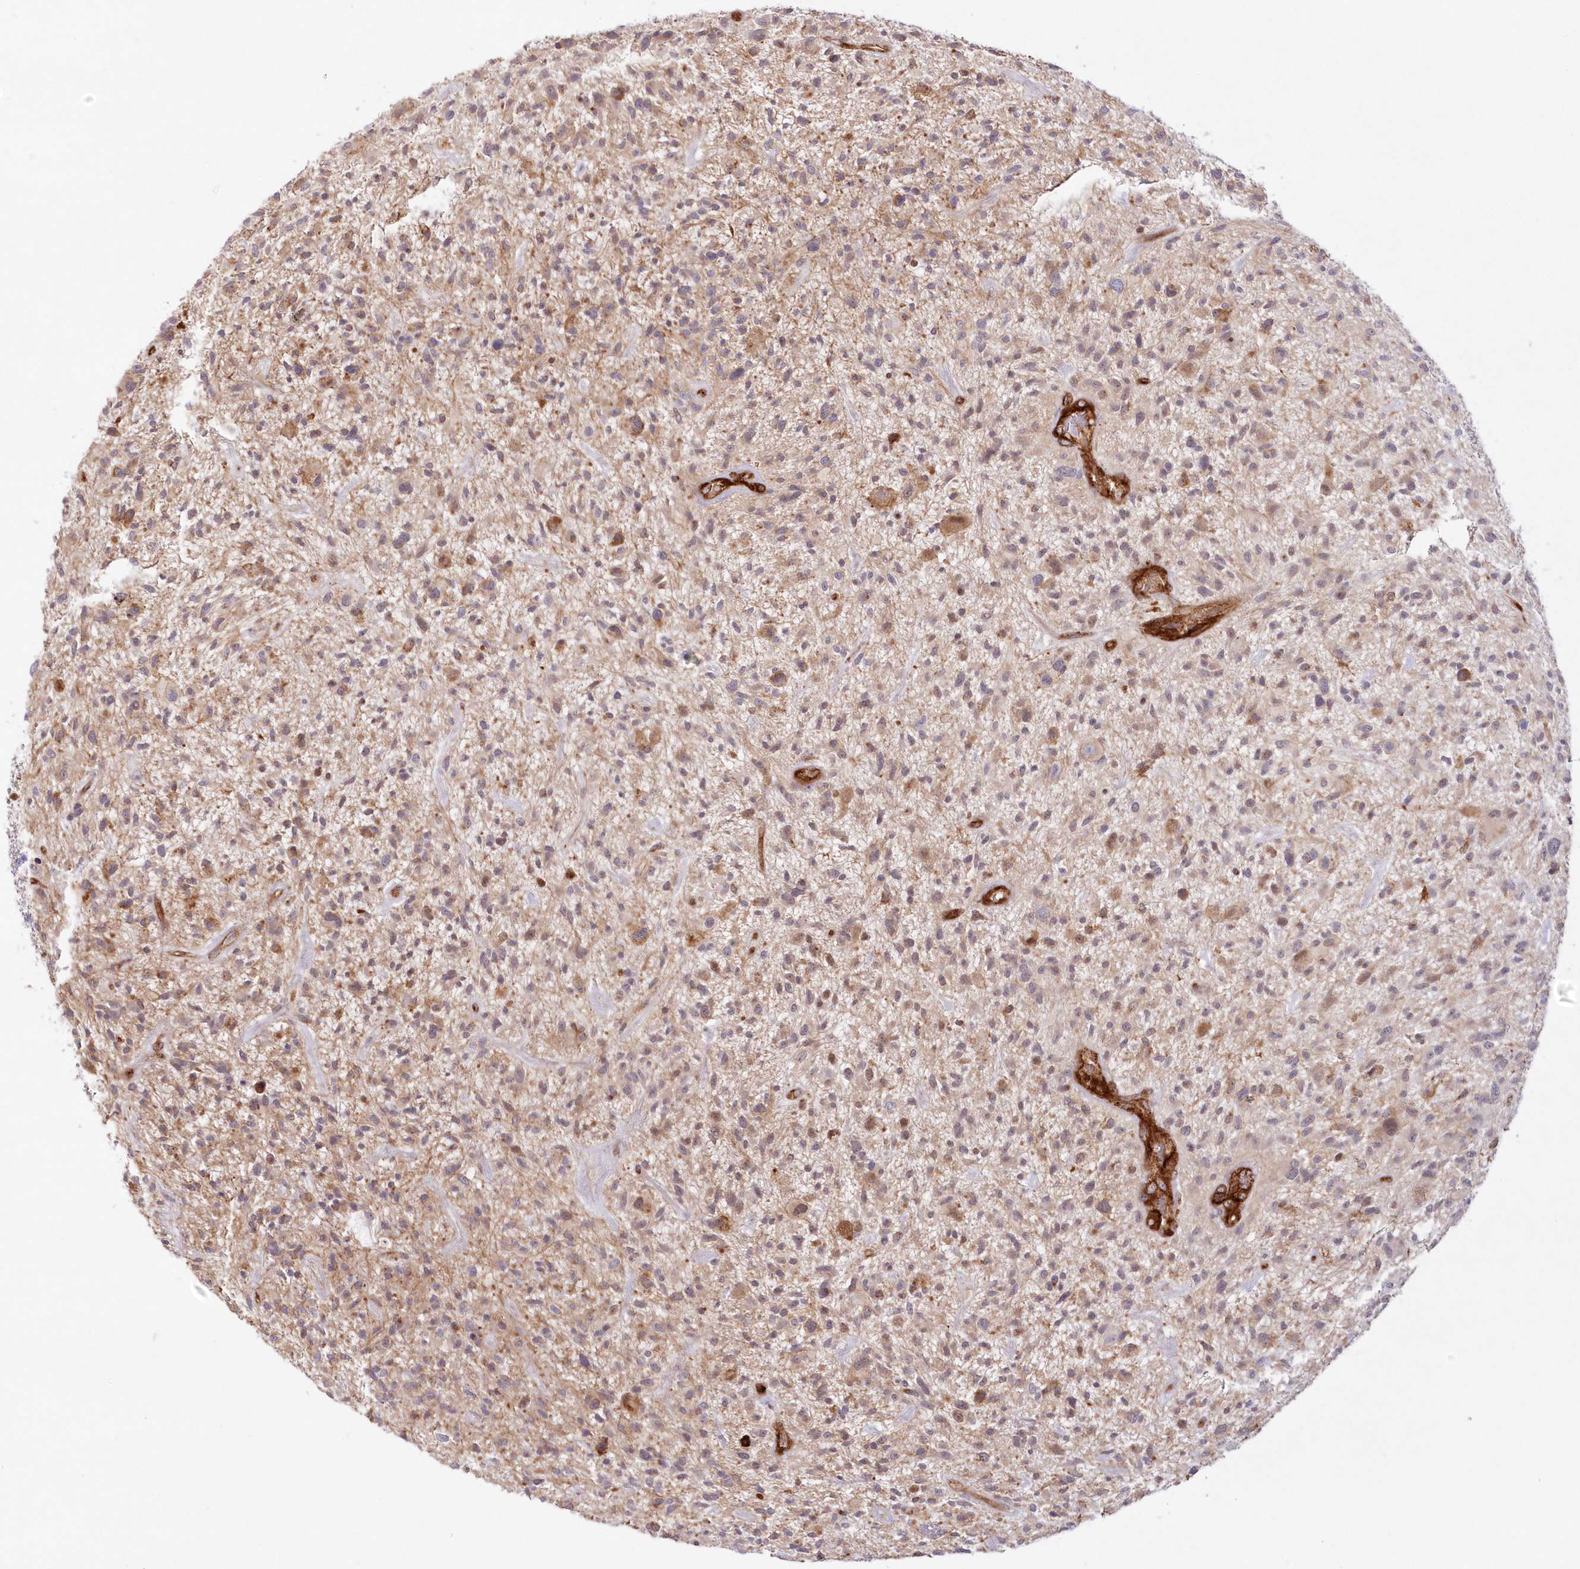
{"staining": {"intensity": "negative", "quantity": "none", "location": "none"}, "tissue": "glioma", "cell_type": "Tumor cells", "image_type": "cancer", "snomed": [{"axis": "morphology", "description": "Glioma, malignant, High grade"}, {"axis": "topography", "description": "Brain"}], "caption": "Protein analysis of malignant glioma (high-grade) displays no significant positivity in tumor cells.", "gene": "AFAP1L2", "patient": {"sex": "male", "age": 47}}